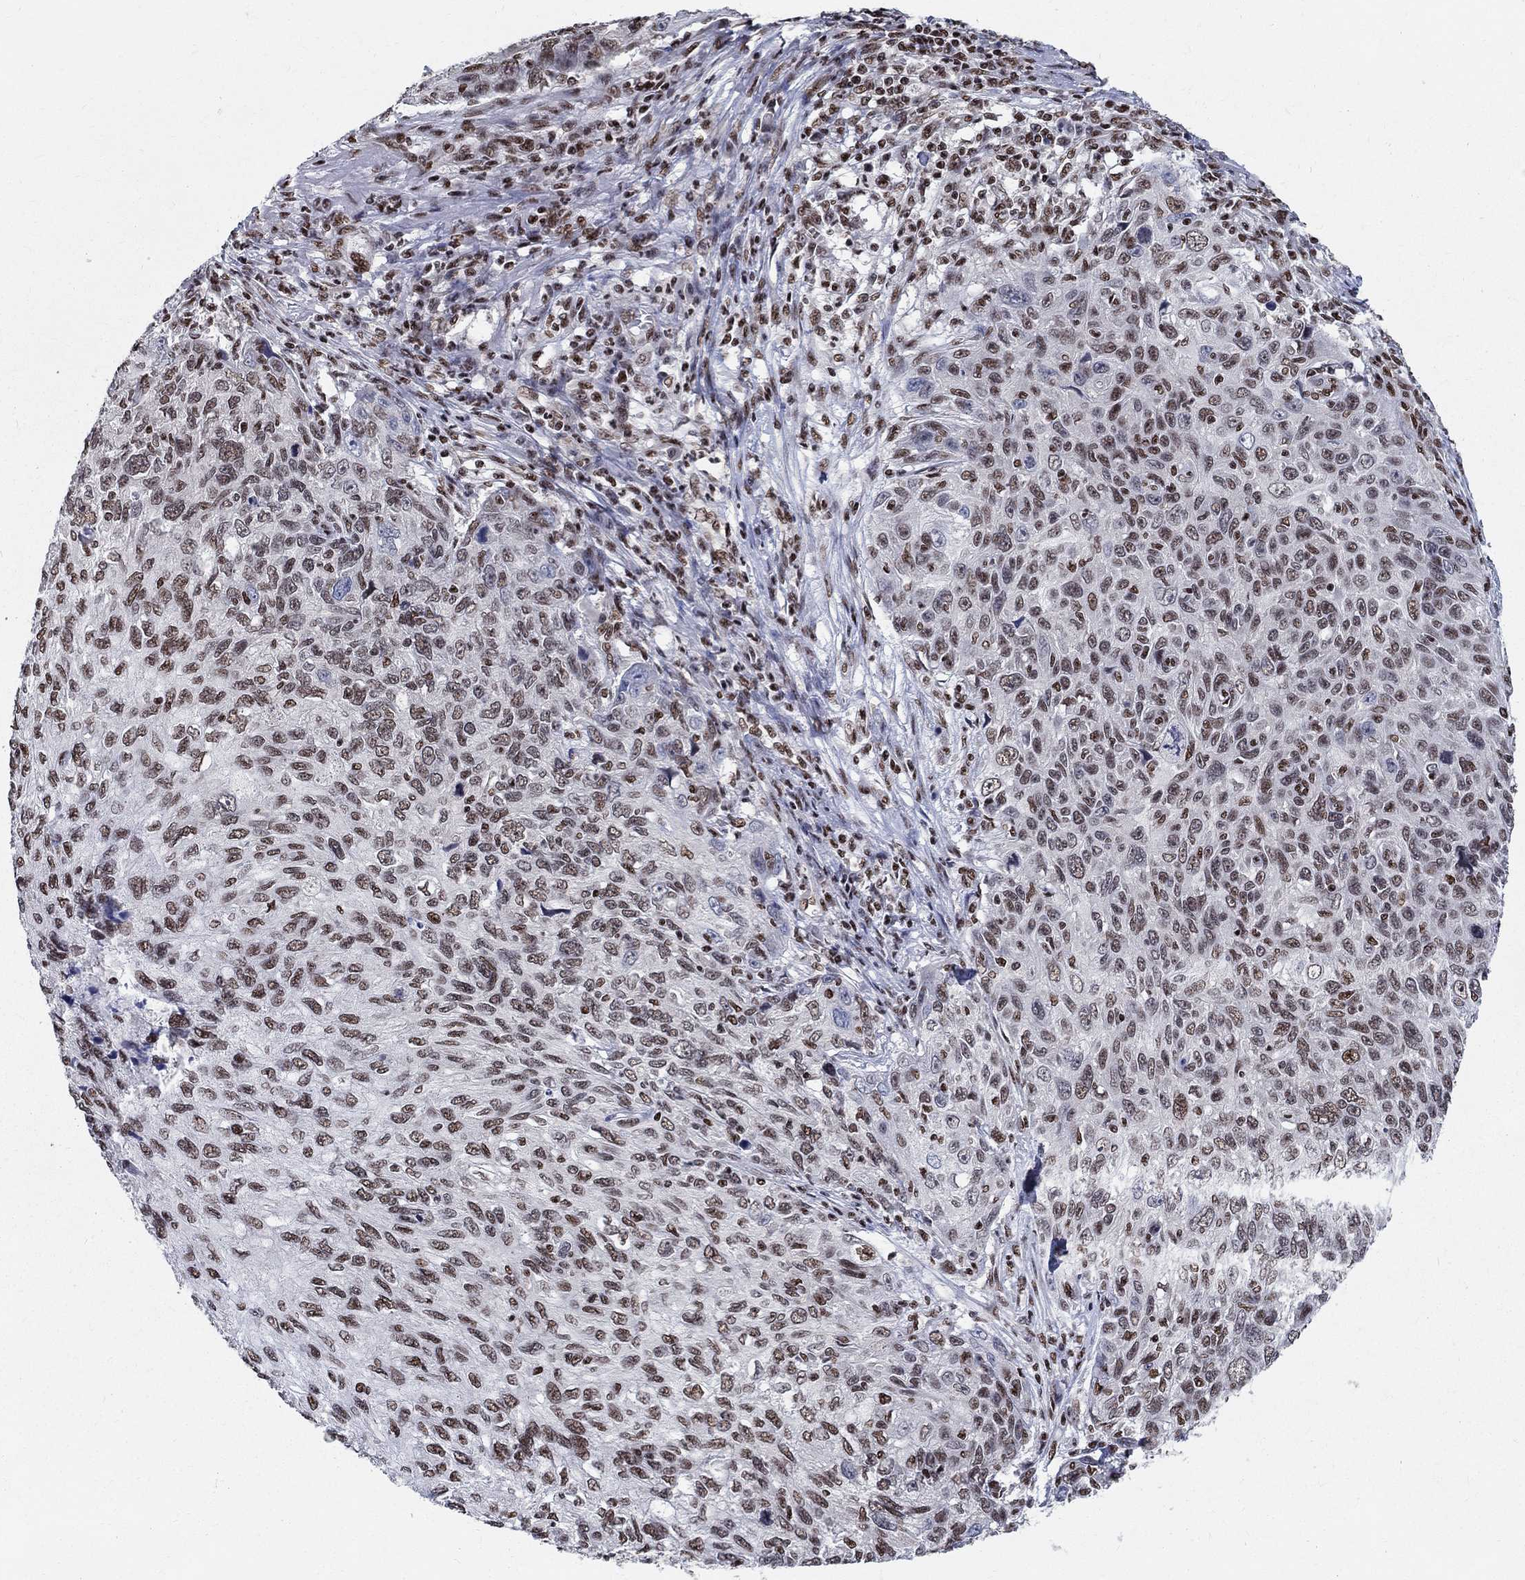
{"staining": {"intensity": "moderate", "quantity": "25%-75%", "location": "nuclear"}, "tissue": "skin cancer", "cell_type": "Tumor cells", "image_type": "cancer", "snomed": [{"axis": "morphology", "description": "Squamous cell carcinoma, NOS"}, {"axis": "topography", "description": "Skin"}], "caption": "Immunohistochemistry staining of squamous cell carcinoma (skin), which reveals medium levels of moderate nuclear expression in about 25%-75% of tumor cells indicating moderate nuclear protein staining. The staining was performed using DAB (brown) for protein detection and nuclei were counterstained in hematoxylin (blue).", "gene": "FBXO16", "patient": {"sex": "male", "age": 92}}